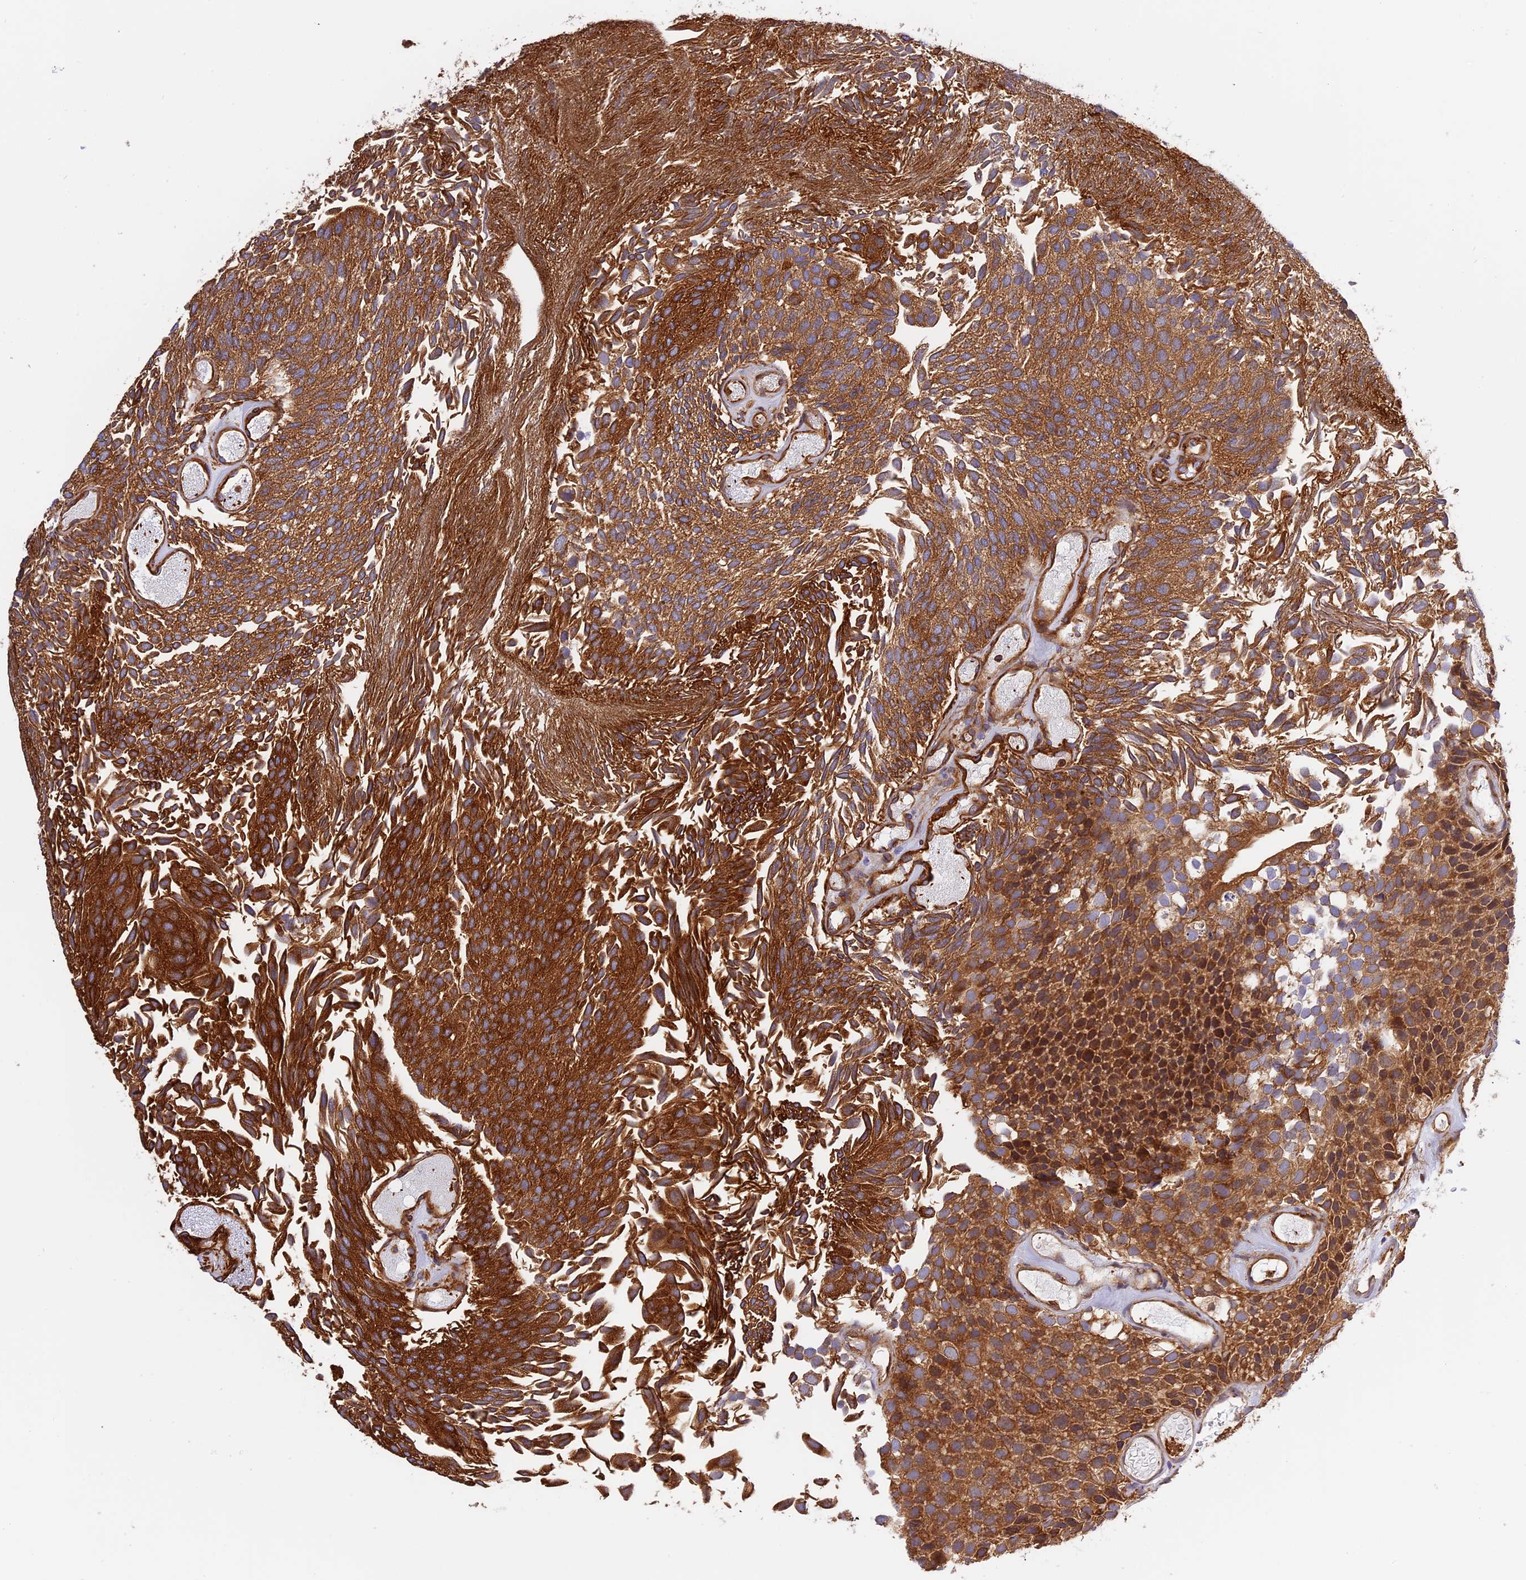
{"staining": {"intensity": "strong", "quantity": ">75%", "location": "cytoplasmic/membranous"}, "tissue": "urothelial cancer", "cell_type": "Tumor cells", "image_type": "cancer", "snomed": [{"axis": "morphology", "description": "Urothelial carcinoma, Low grade"}, {"axis": "topography", "description": "Urinary bladder"}], "caption": "Urothelial cancer was stained to show a protein in brown. There is high levels of strong cytoplasmic/membranous positivity in approximately >75% of tumor cells.", "gene": "C5orf22", "patient": {"sex": "male", "age": 89}}